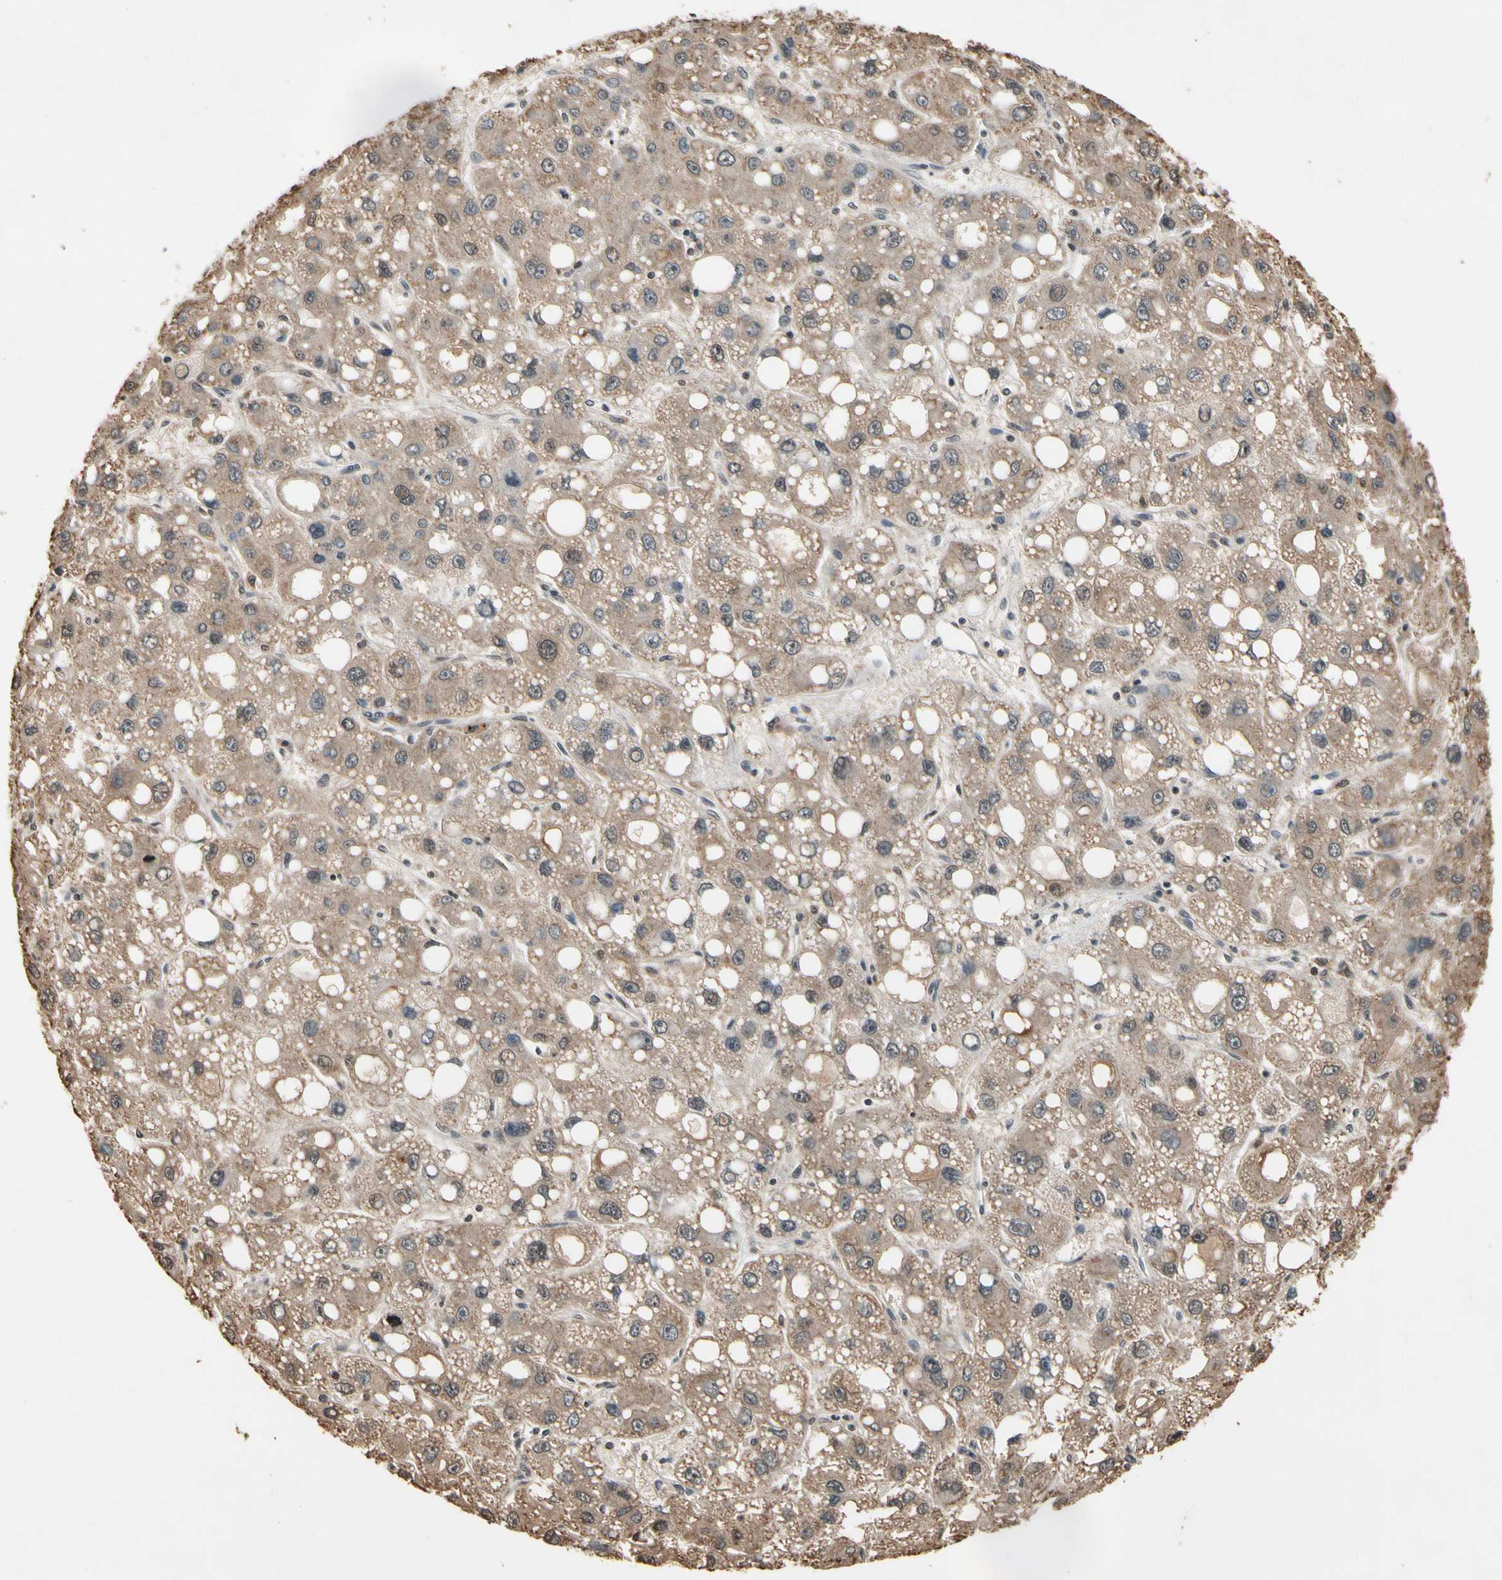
{"staining": {"intensity": "moderate", "quantity": ">75%", "location": "cytoplasmic/membranous"}, "tissue": "liver cancer", "cell_type": "Tumor cells", "image_type": "cancer", "snomed": [{"axis": "morphology", "description": "Carcinoma, Hepatocellular, NOS"}, {"axis": "topography", "description": "Liver"}], "caption": "A brown stain labels moderate cytoplasmic/membranous positivity of a protein in human liver cancer tumor cells. The staining was performed using DAB, with brown indicating positive protein expression. Nuclei are stained blue with hematoxylin.", "gene": "GCLC", "patient": {"sex": "male", "age": 55}}